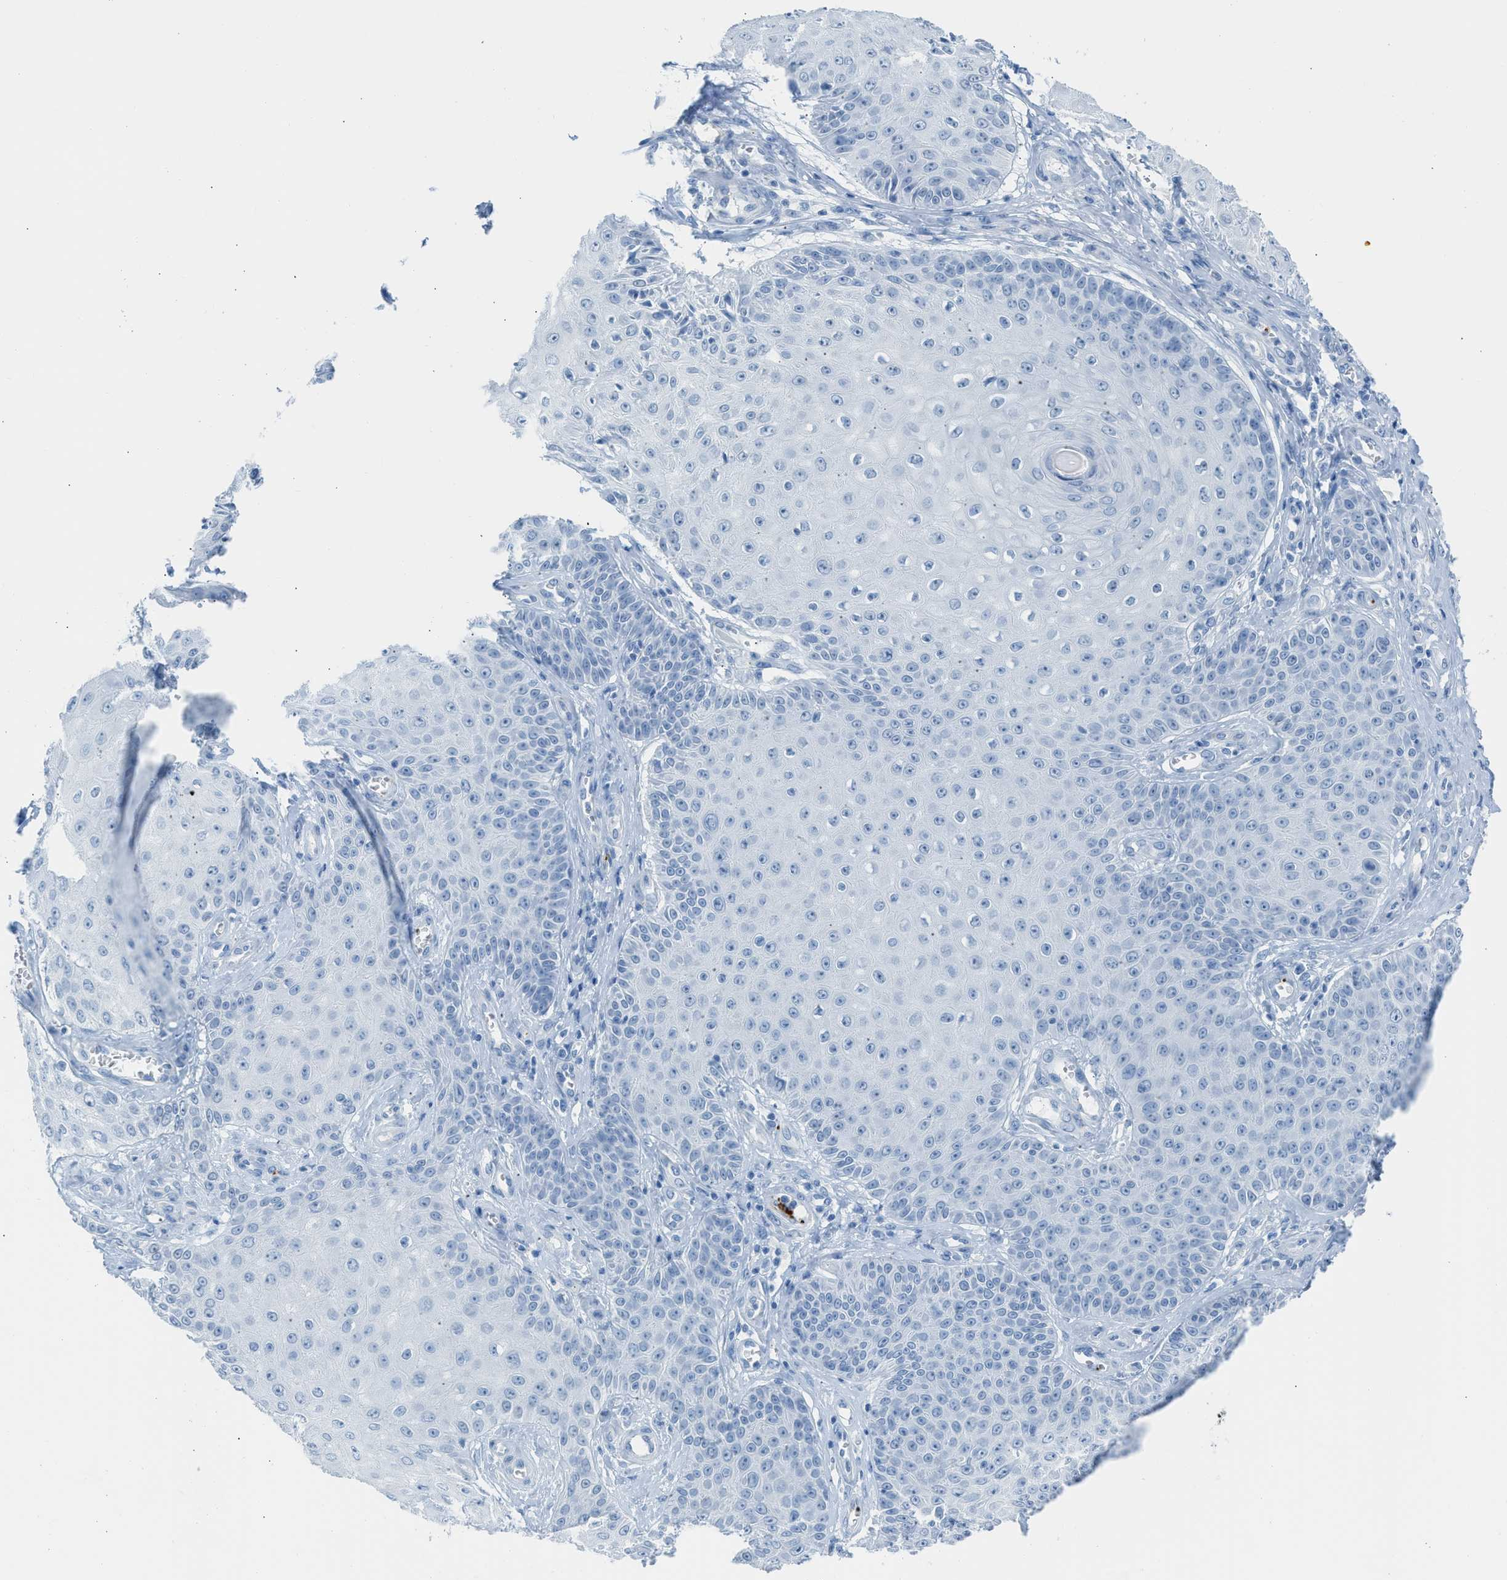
{"staining": {"intensity": "negative", "quantity": "none", "location": "none"}, "tissue": "skin cancer", "cell_type": "Tumor cells", "image_type": "cancer", "snomed": [{"axis": "morphology", "description": "Squamous cell carcinoma, NOS"}, {"axis": "topography", "description": "Skin"}], "caption": "IHC image of neoplastic tissue: skin cancer stained with DAB (3,3'-diaminobenzidine) reveals no significant protein positivity in tumor cells.", "gene": "FAIM2", "patient": {"sex": "male", "age": 74}}